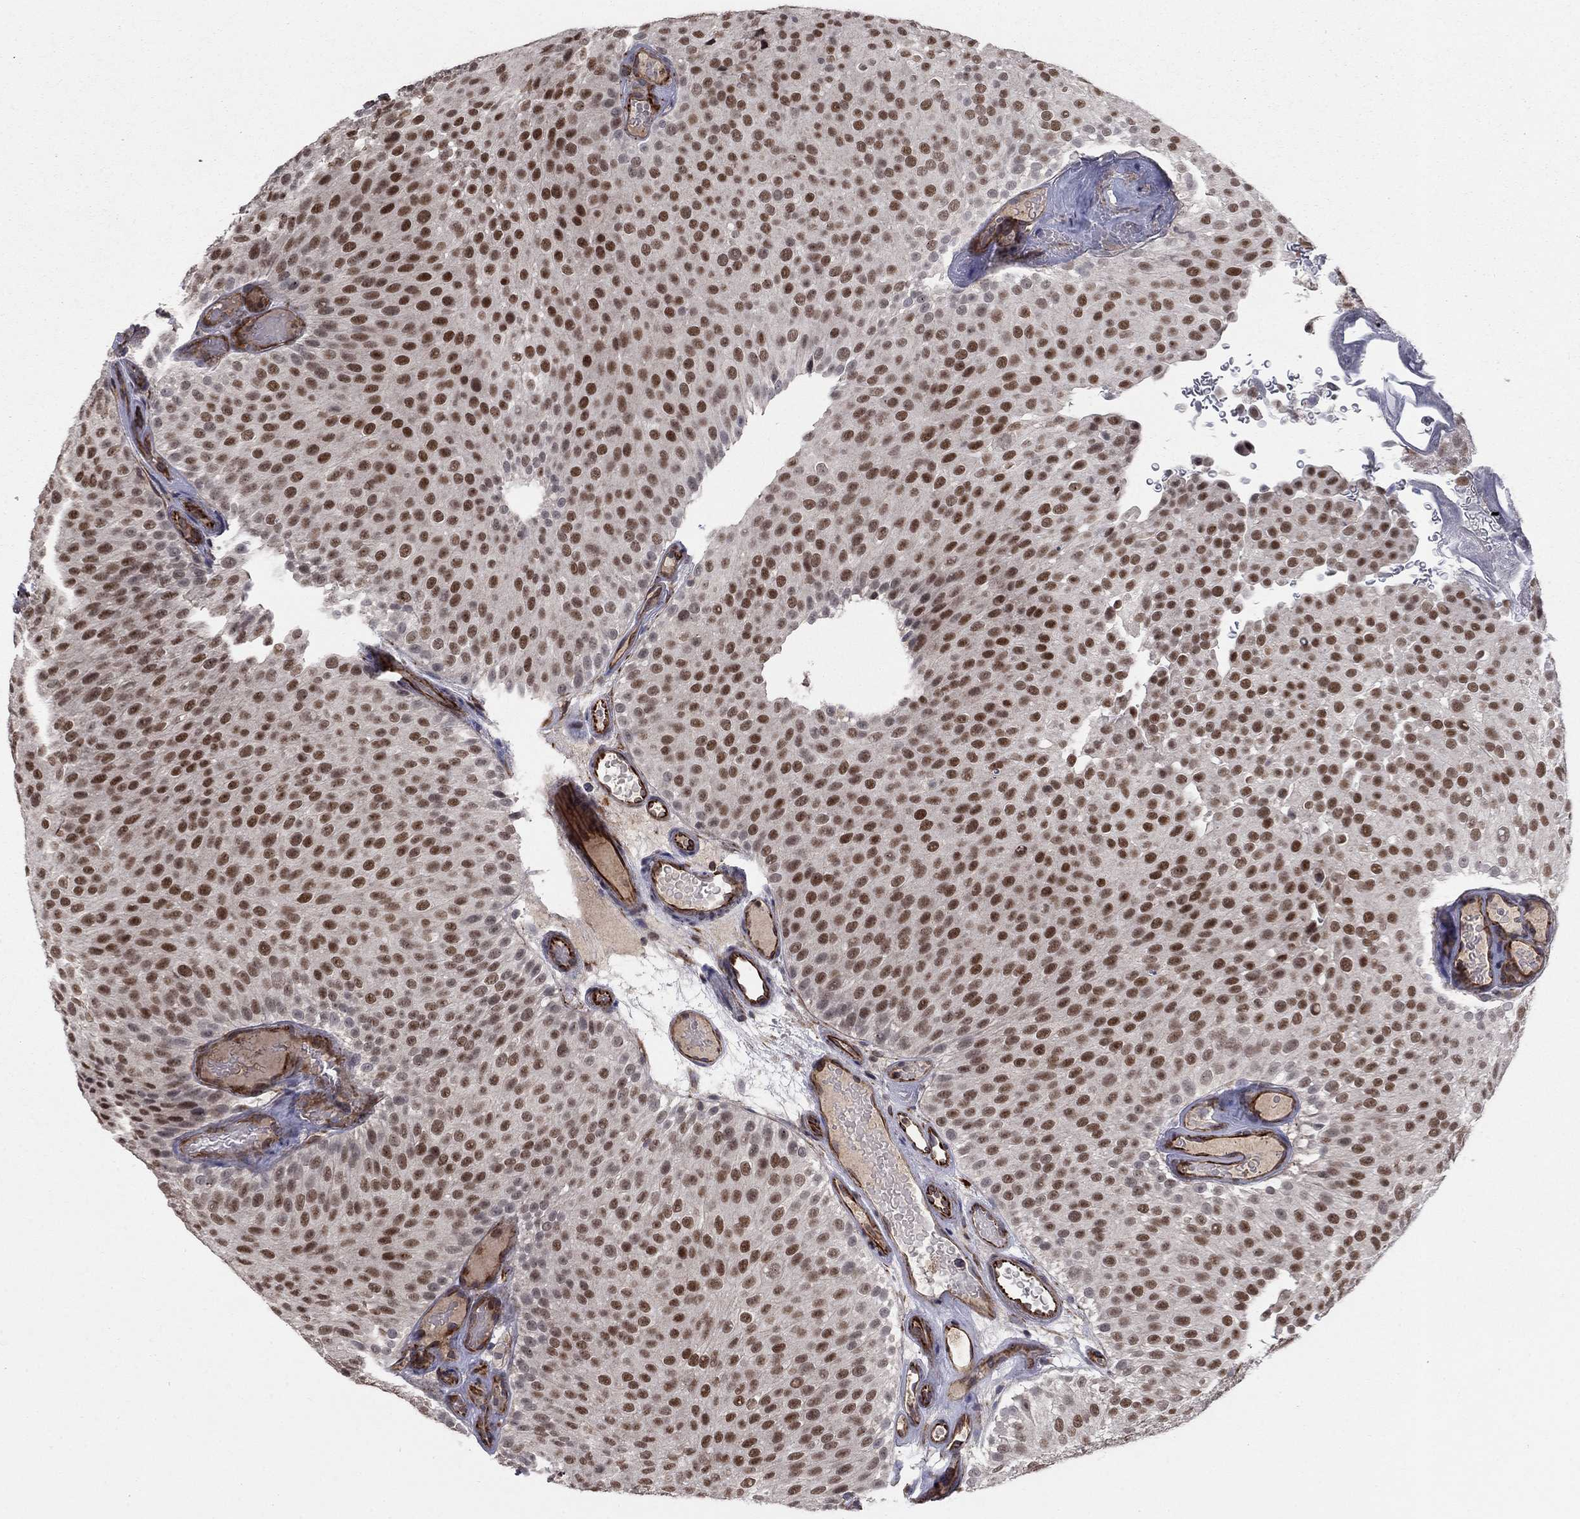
{"staining": {"intensity": "strong", "quantity": ">75%", "location": "nuclear"}, "tissue": "urothelial cancer", "cell_type": "Tumor cells", "image_type": "cancer", "snomed": [{"axis": "morphology", "description": "Urothelial carcinoma, Low grade"}, {"axis": "topography", "description": "Urinary bladder"}], "caption": "This micrograph demonstrates urothelial carcinoma (low-grade) stained with IHC to label a protein in brown. The nuclear of tumor cells show strong positivity for the protein. Nuclei are counter-stained blue.", "gene": "MSRA", "patient": {"sex": "male", "age": 78}}